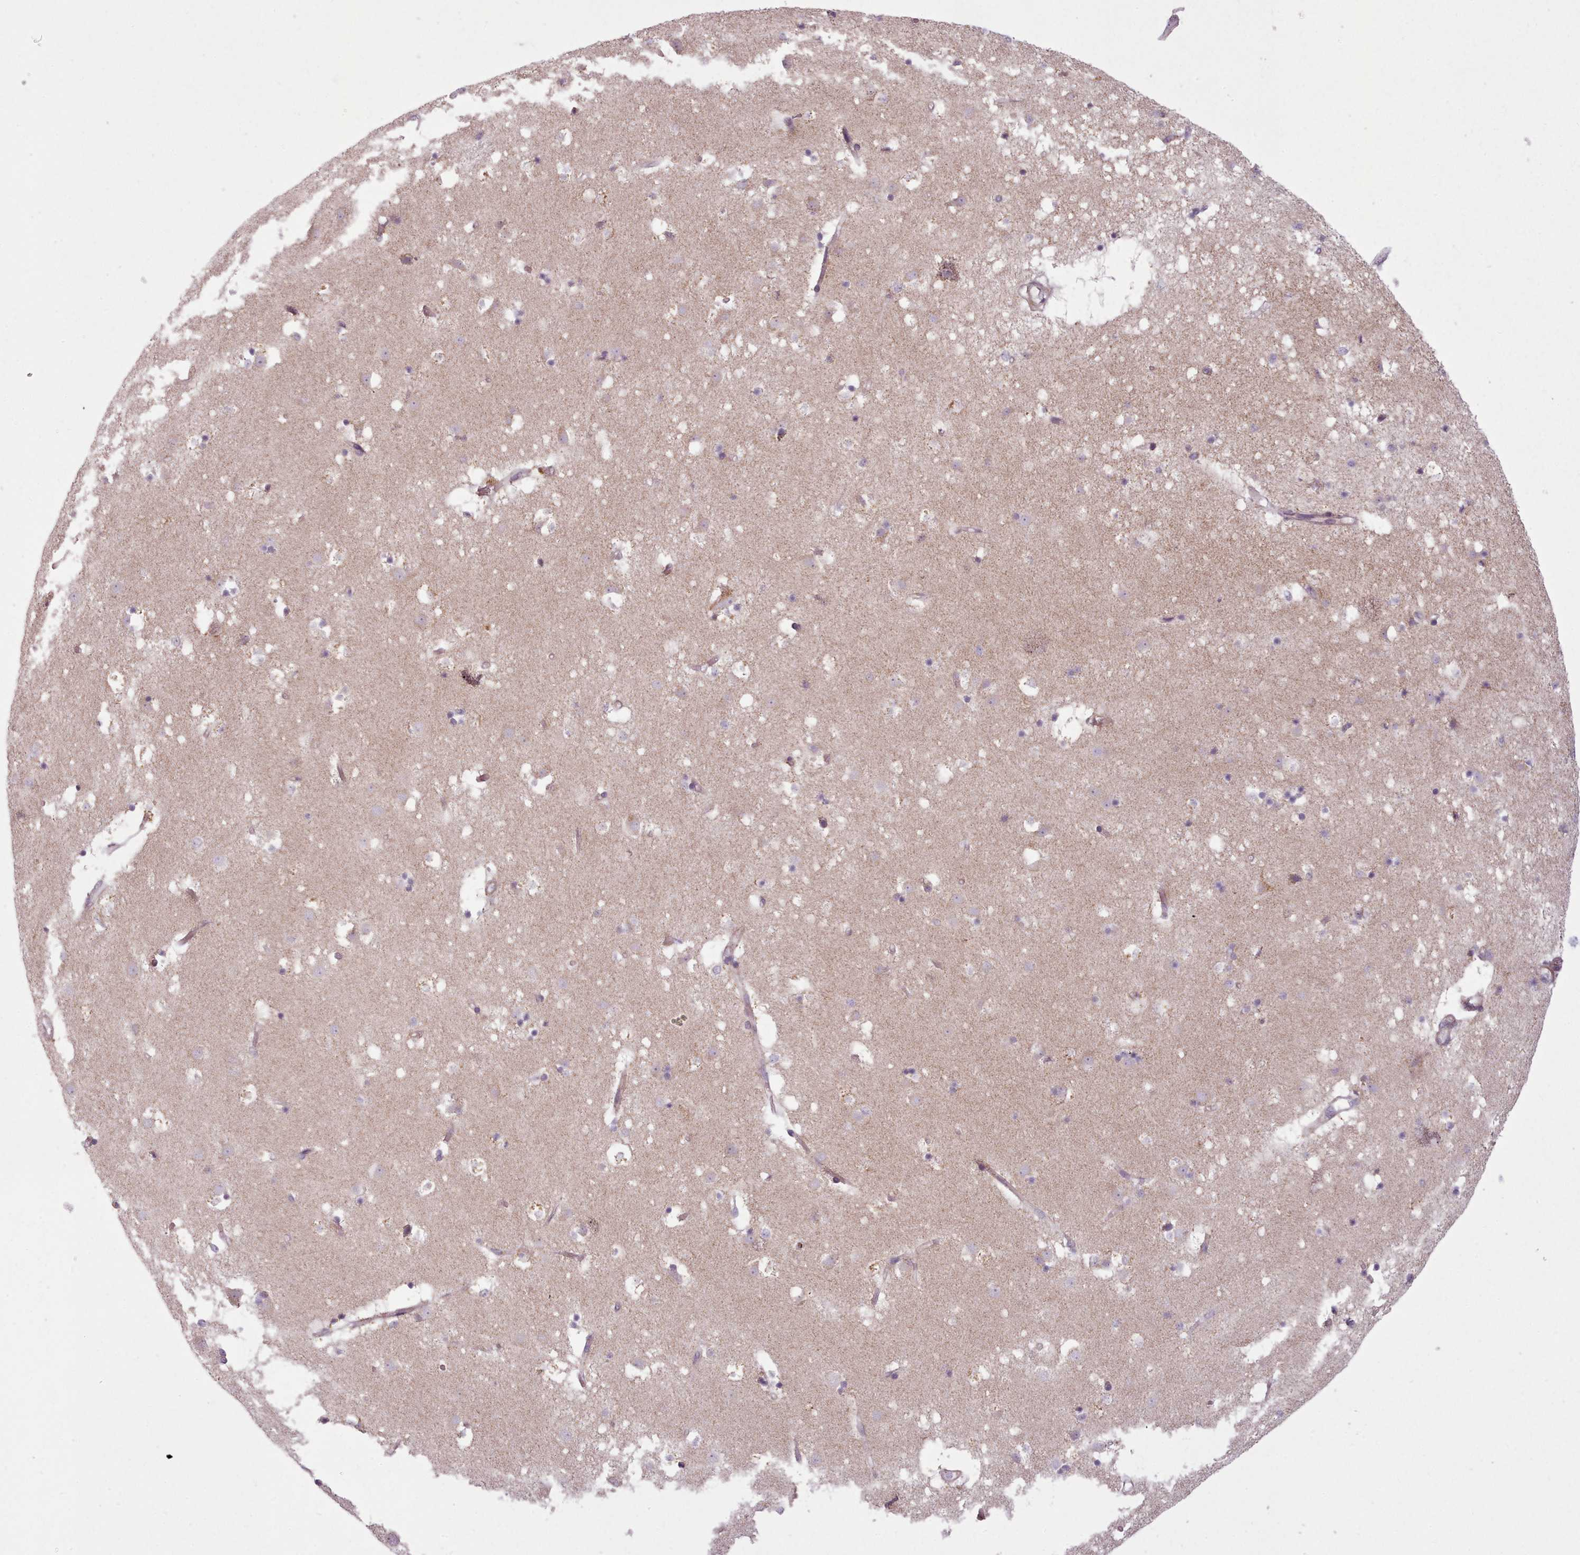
{"staining": {"intensity": "moderate", "quantity": "25%-75%", "location": "cytoplasmic/membranous"}, "tissue": "caudate", "cell_type": "Glial cells", "image_type": "normal", "snomed": [{"axis": "morphology", "description": "Normal tissue, NOS"}, {"axis": "topography", "description": "Lateral ventricle wall"}], "caption": "Approximately 25%-75% of glial cells in normal human caudate reveal moderate cytoplasmic/membranous protein staining as visualized by brown immunohistochemical staining.", "gene": "LAPTM5", "patient": {"sex": "male", "age": 58}}